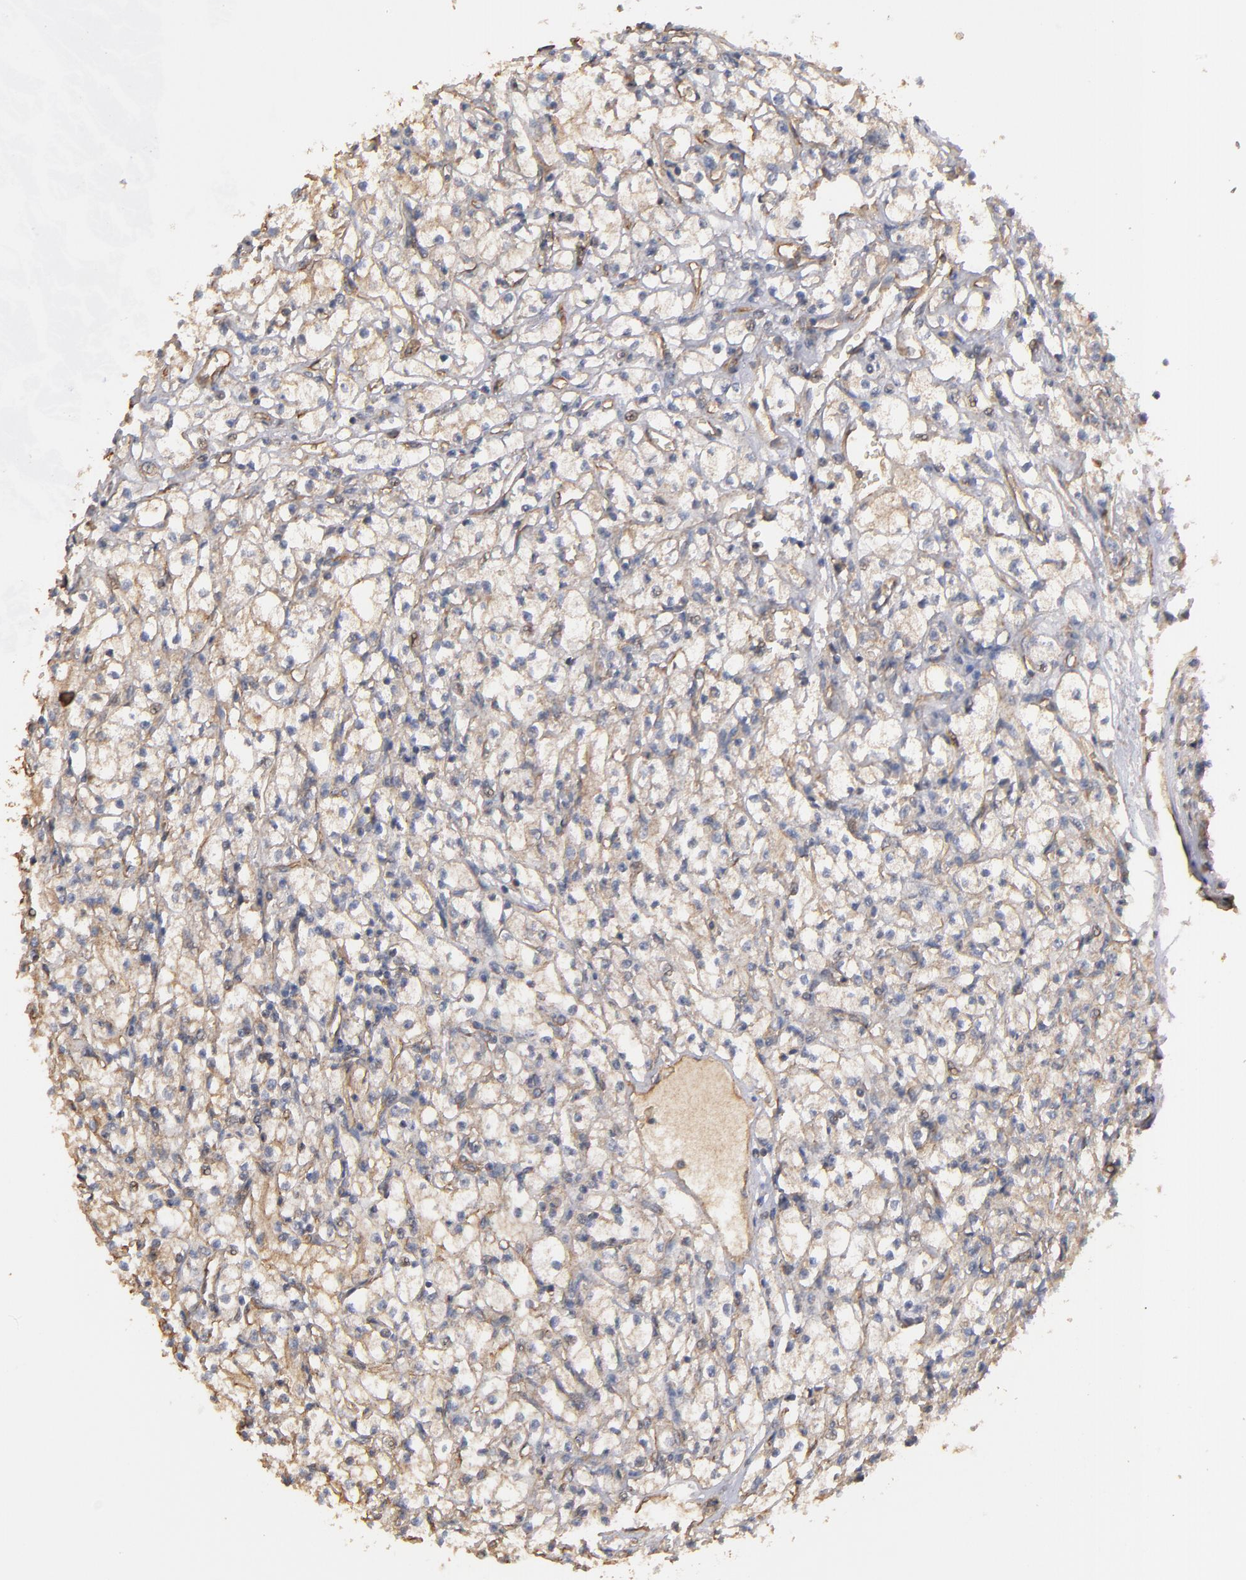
{"staining": {"intensity": "moderate", "quantity": ">75%", "location": "cytoplasmic/membranous"}, "tissue": "renal cancer", "cell_type": "Tumor cells", "image_type": "cancer", "snomed": [{"axis": "morphology", "description": "Adenocarcinoma, NOS"}, {"axis": "topography", "description": "Kidney"}], "caption": "Immunohistochemistry image of neoplastic tissue: adenocarcinoma (renal) stained using IHC exhibits medium levels of moderate protein expression localized specifically in the cytoplasmic/membranous of tumor cells, appearing as a cytoplasmic/membranous brown color.", "gene": "DMD", "patient": {"sex": "male", "age": 61}}